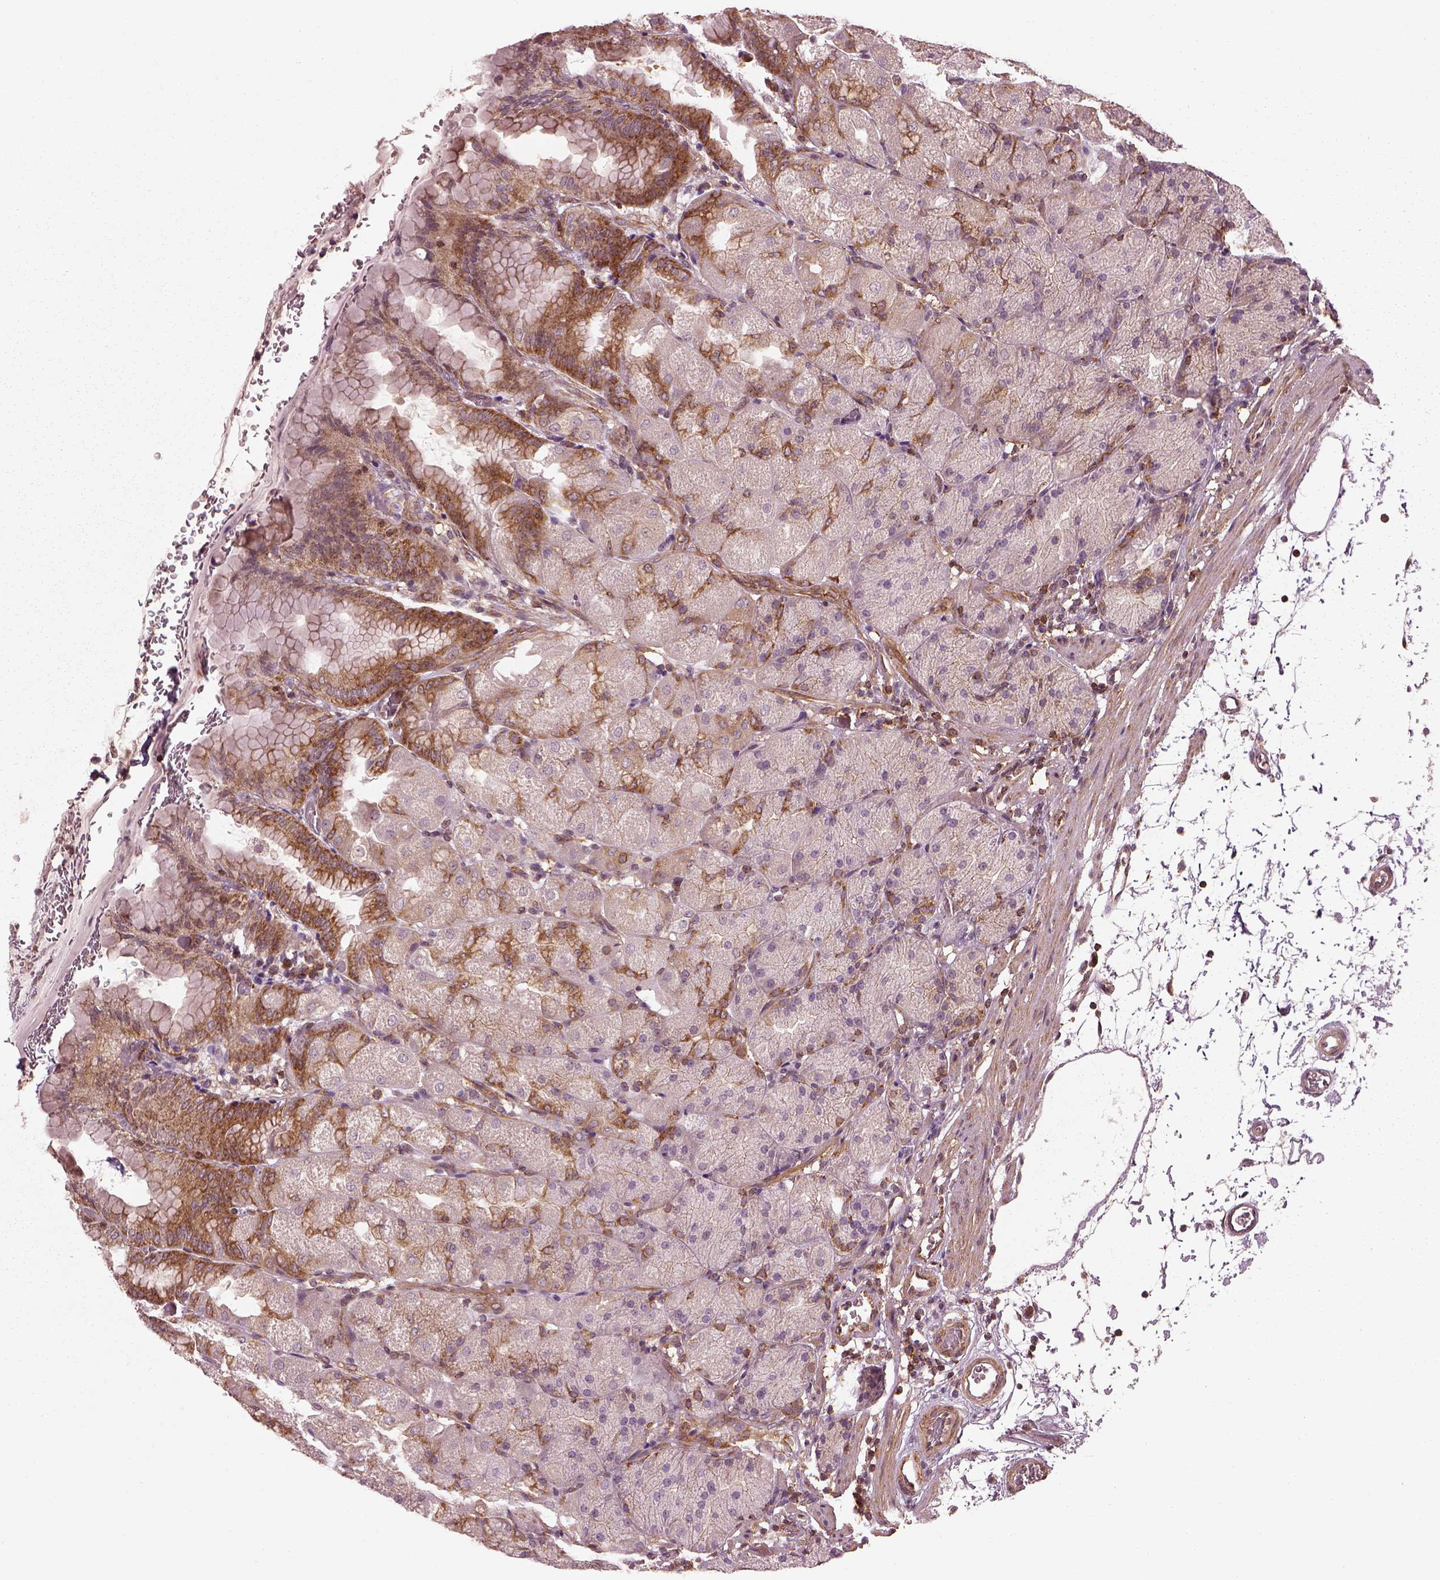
{"staining": {"intensity": "strong", "quantity": "<25%", "location": "cytoplasmic/membranous"}, "tissue": "stomach", "cell_type": "Glandular cells", "image_type": "normal", "snomed": [{"axis": "morphology", "description": "Normal tissue, NOS"}, {"axis": "topography", "description": "Stomach, upper"}, {"axis": "topography", "description": "Stomach"}, {"axis": "topography", "description": "Stomach, lower"}], "caption": "IHC micrograph of normal stomach: human stomach stained using IHC shows medium levels of strong protein expression localized specifically in the cytoplasmic/membranous of glandular cells, appearing as a cytoplasmic/membranous brown color.", "gene": "LSM14A", "patient": {"sex": "male", "age": 62}}